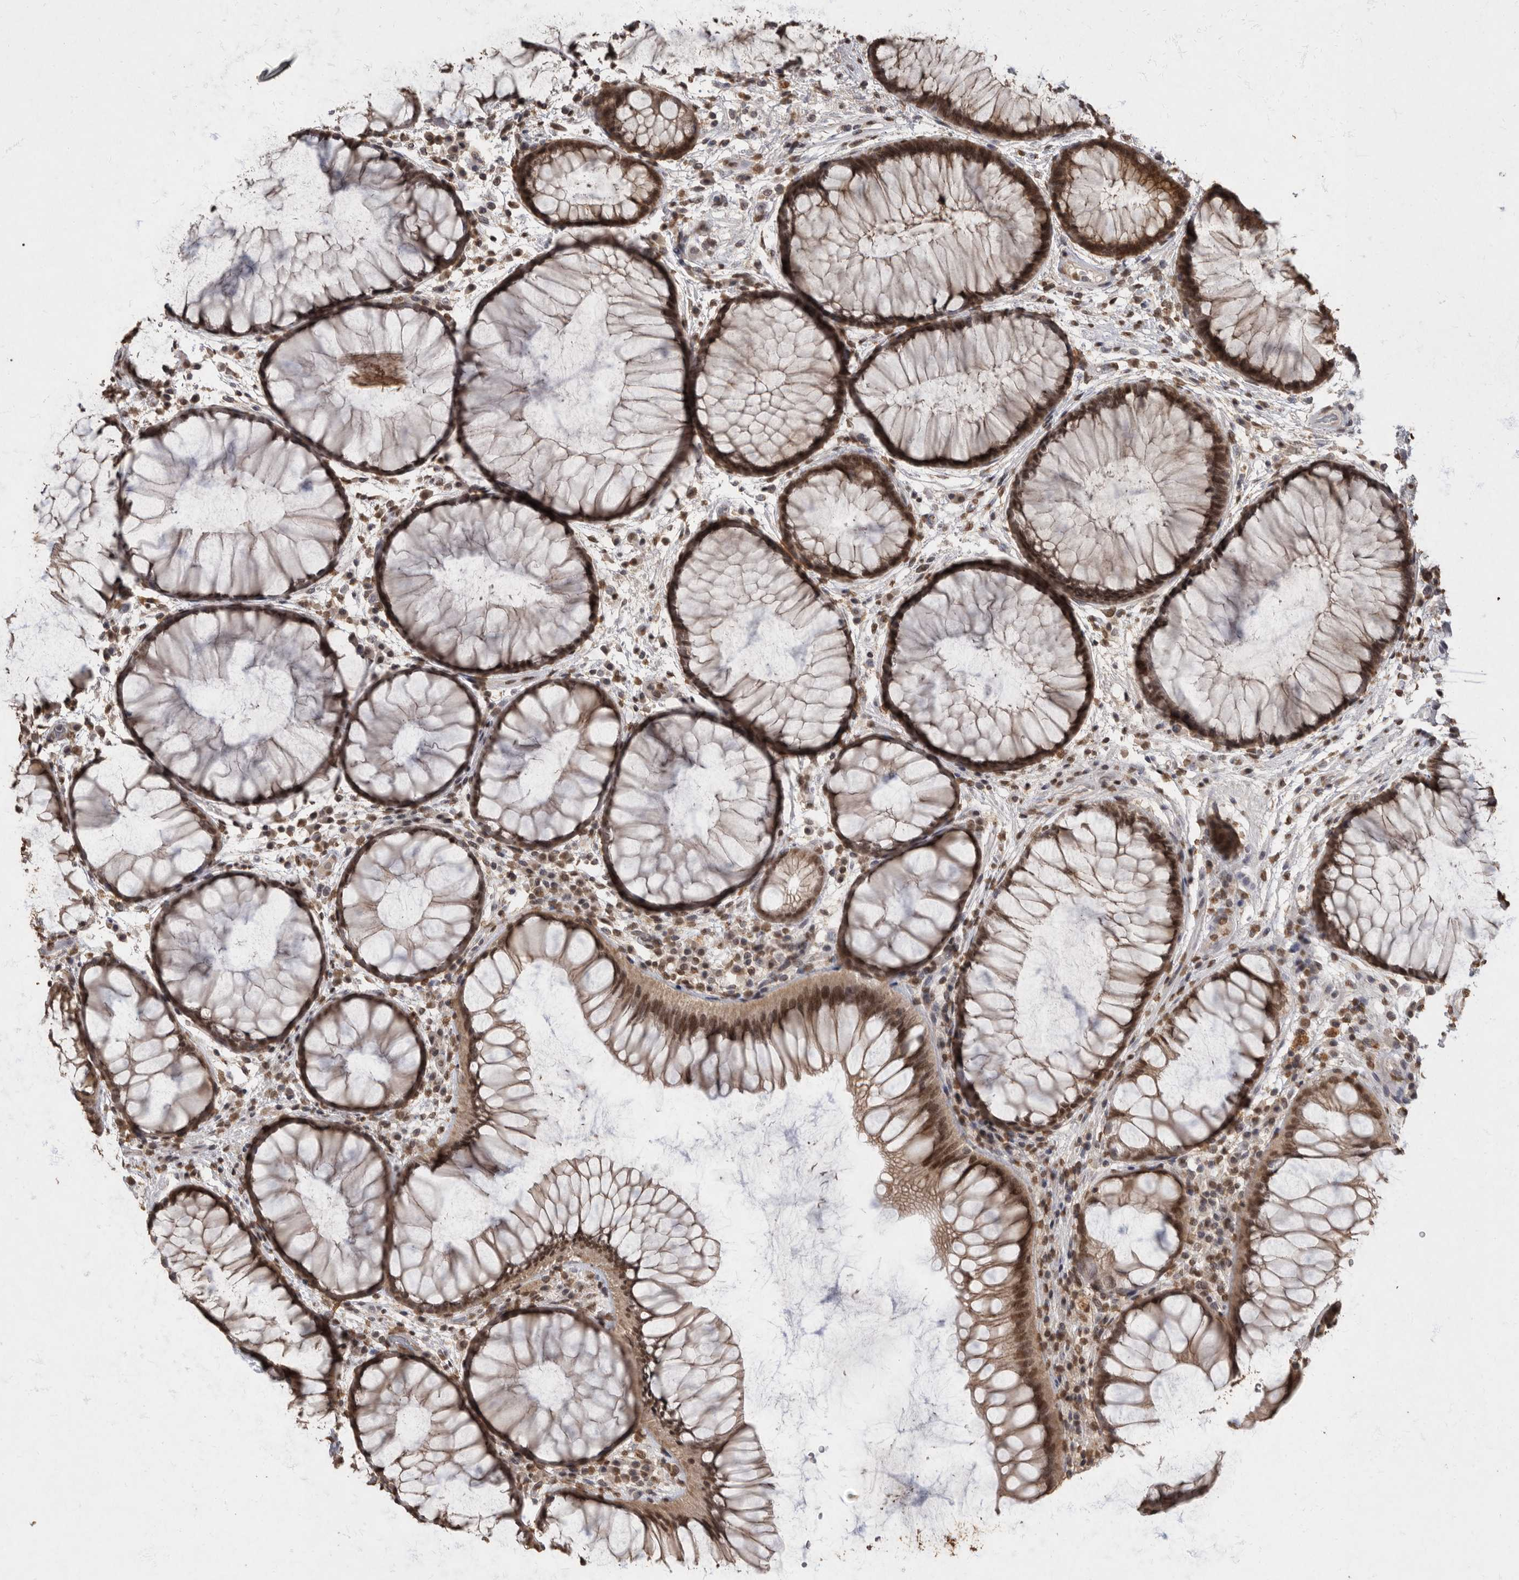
{"staining": {"intensity": "strong", "quantity": ">75%", "location": "cytoplasmic/membranous,nuclear"}, "tissue": "rectum", "cell_type": "Glandular cells", "image_type": "normal", "snomed": [{"axis": "morphology", "description": "Normal tissue, NOS"}, {"axis": "topography", "description": "Rectum"}], "caption": "Rectum was stained to show a protein in brown. There is high levels of strong cytoplasmic/membranous,nuclear expression in approximately >75% of glandular cells. (Stains: DAB in brown, nuclei in blue, Microscopy: brightfield microscopy at high magnification).", "gene": "NBL1", "patient": {"sex": "male", "age": 51}}